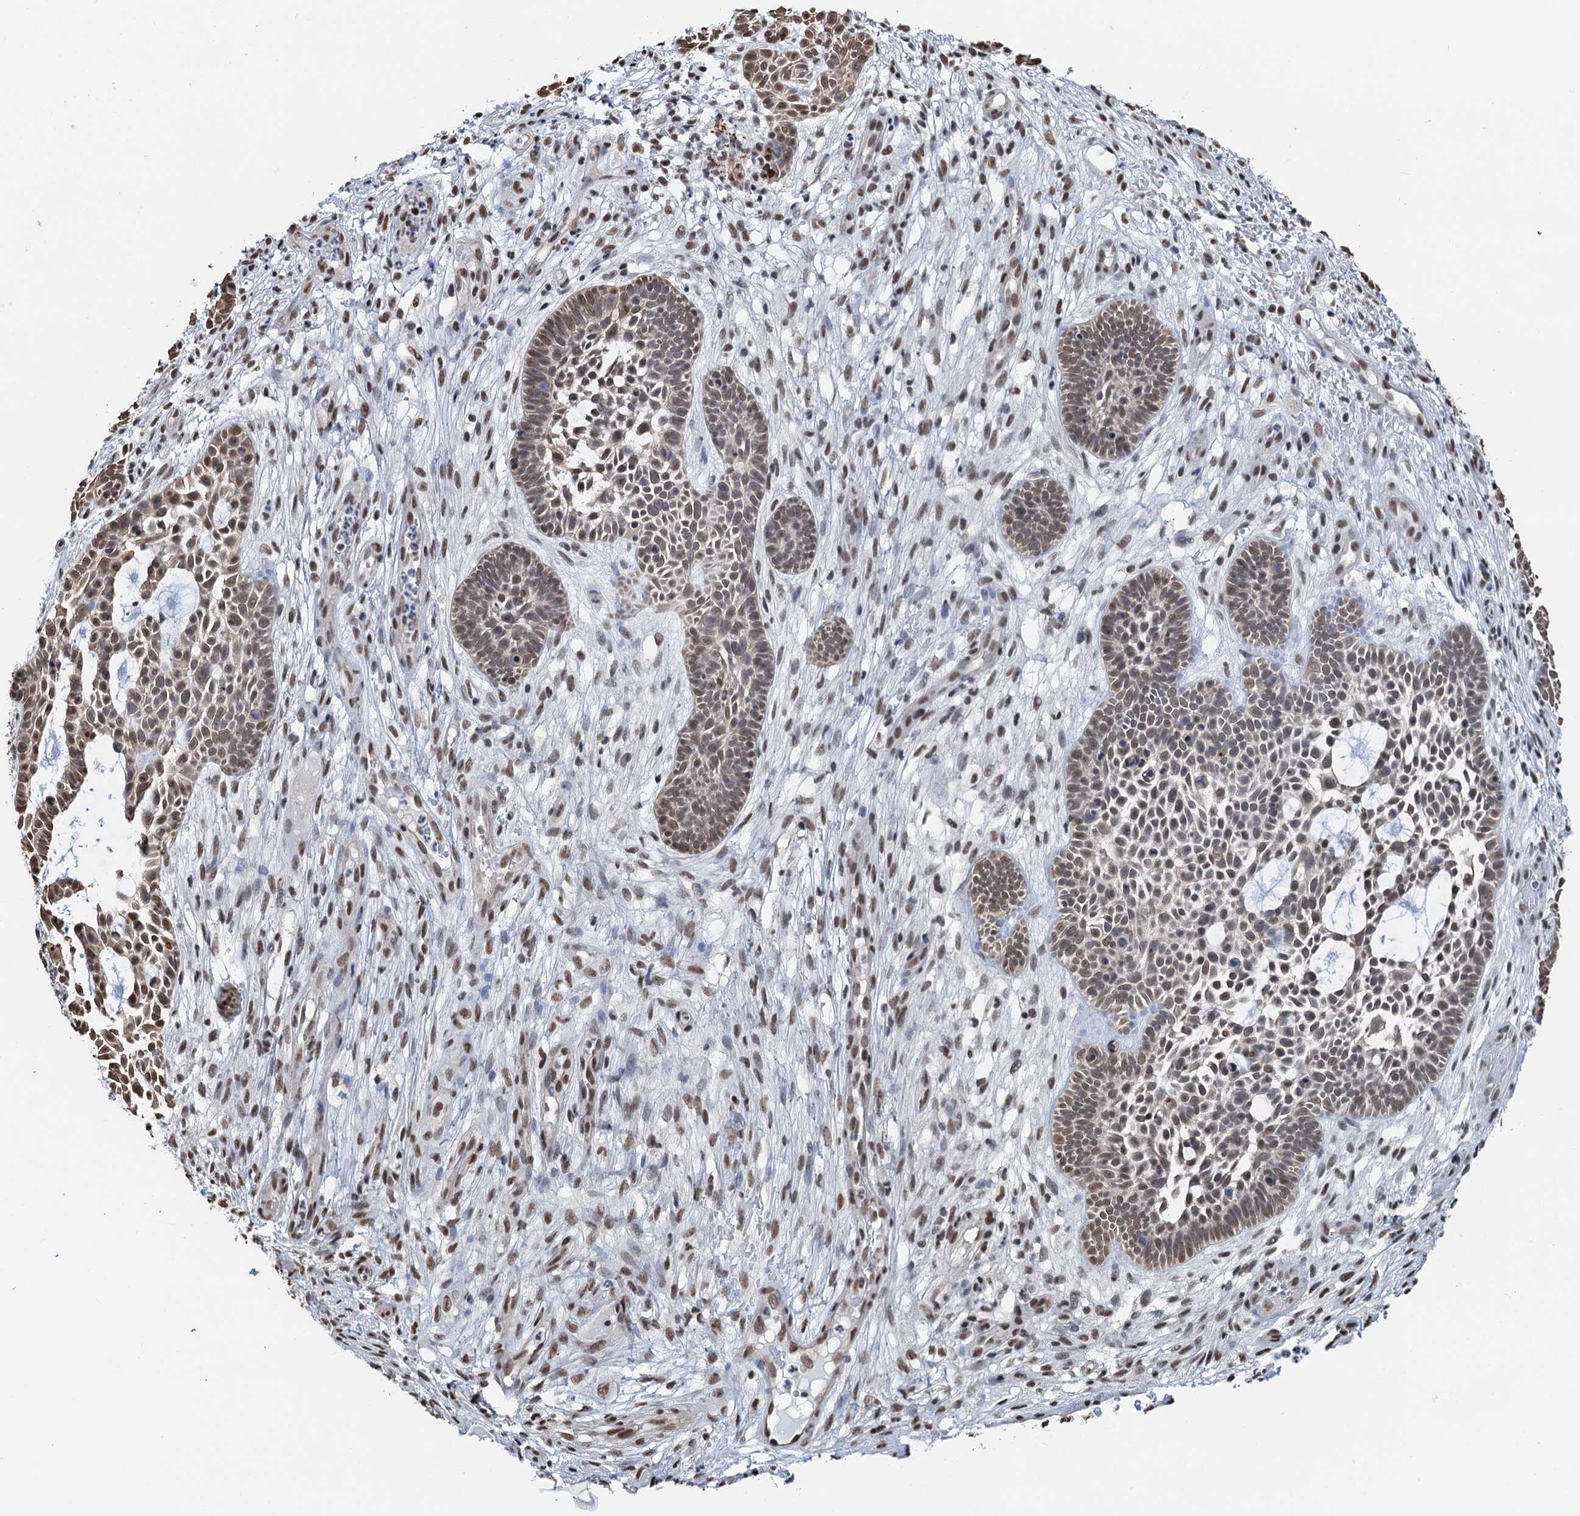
{"staining": {"intensity": "weak", "quantity": "25%-75%", "location": "nuclear"}, "tissue": "skin cancer", "cell_type": "Tumor cells", "image_type": "cancer", "snomed": [{"axis": "morphology", "description": "Basal cell carcinoma"}, {"axis": "topography", "description": "Skin"}], "caption": "The image exhibits a brown stain indicating the presence of a protein in the nuclear of tumor cells in basal cell carcinoma (skin). The protein of interest is stained brown, and the nuclei are stained in blue (DAB (3,3'-diaminobenzidine) IHC with brightfield microscopy, high magnification).", "gene": "ZNF609", "patient": {"sex": "male", "age": 89}}